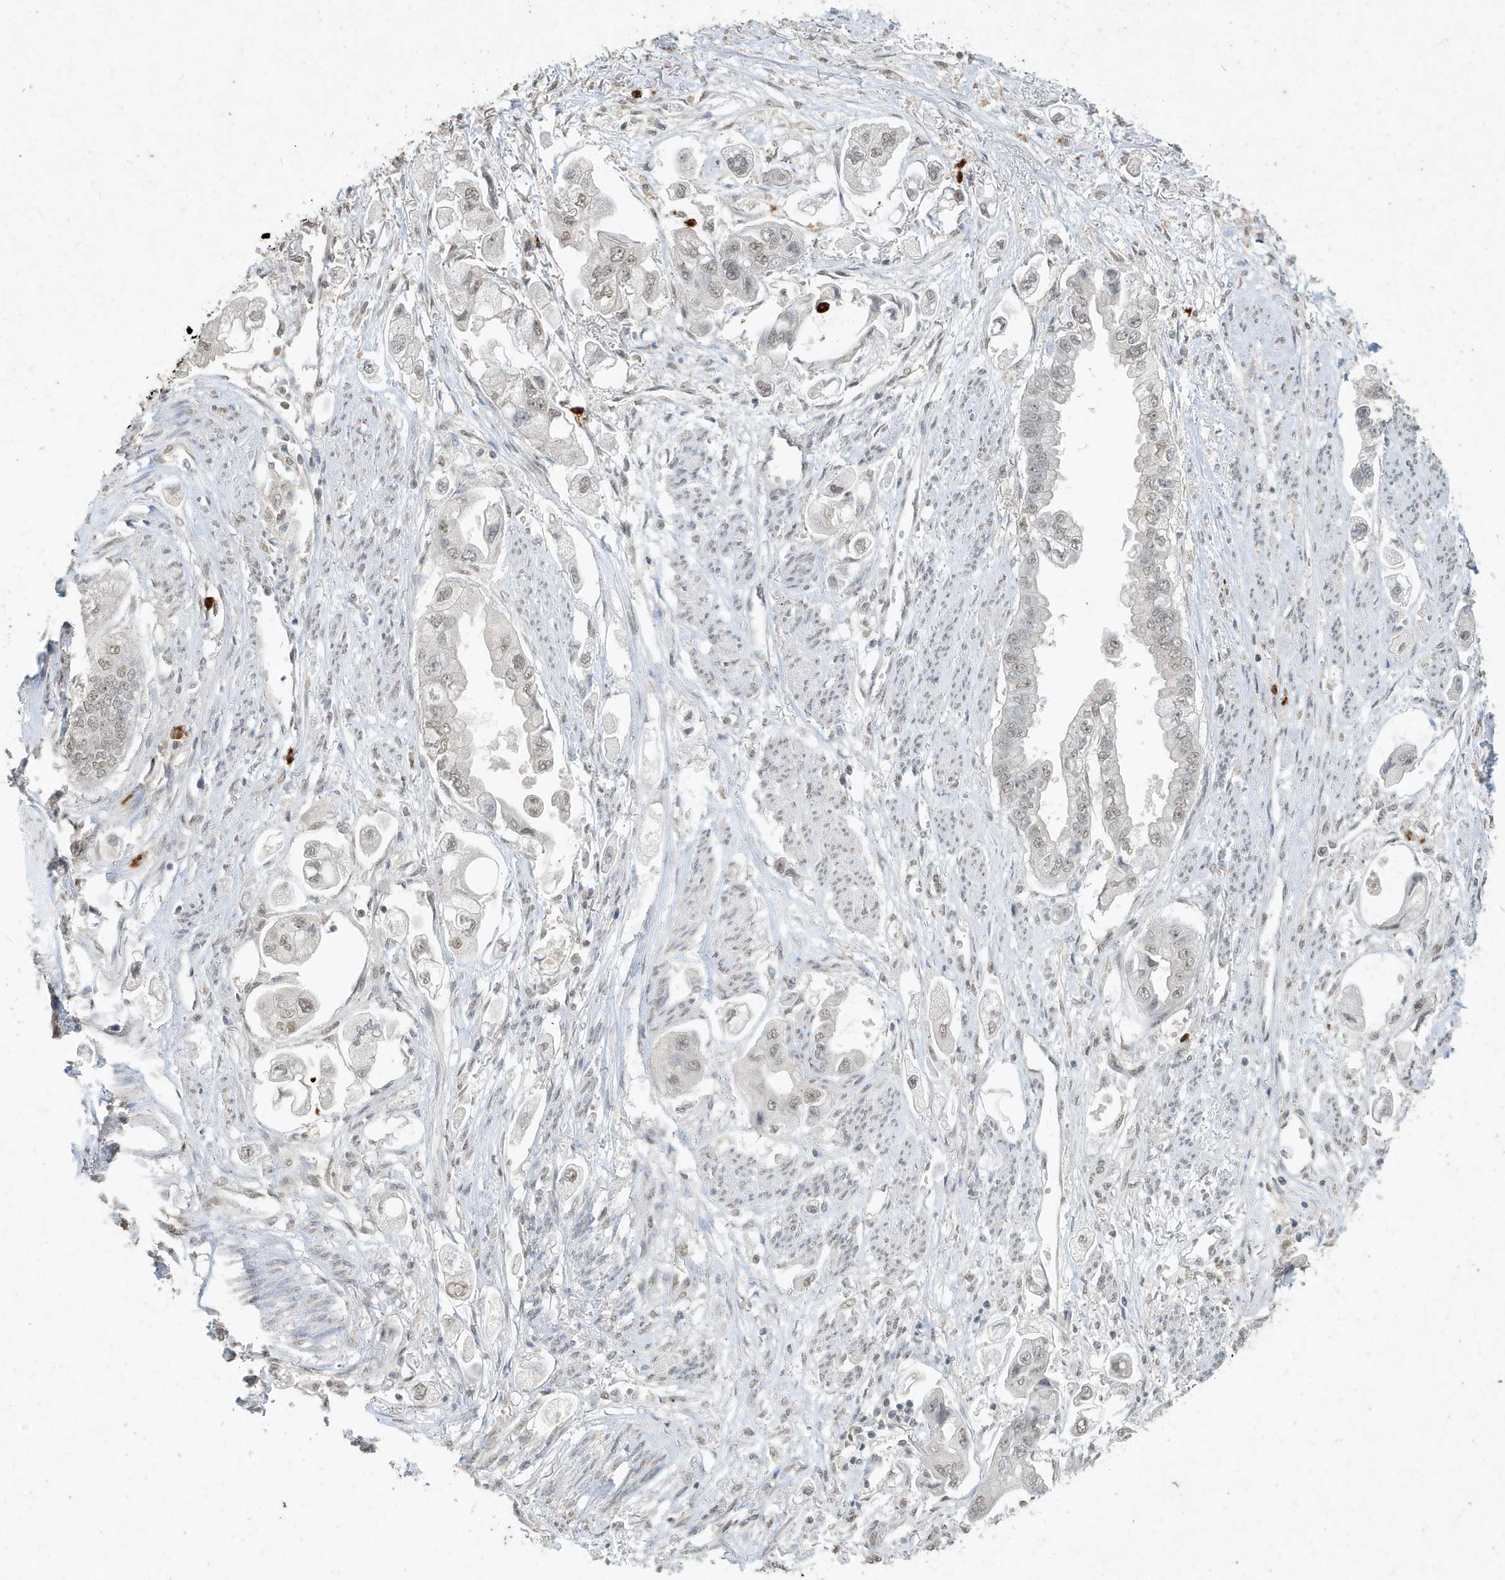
{"staining": {"intensity": "weak", "quantity": "25%-75%", "location": "nuclear"}, "tissue": "stomach cancer", "cell_type": "Tumor cells", "image_type": "cancer", "snomed": [{"axis": "morphology", "description": "Adenocarcinoma, NOS"}, {"axis": "topography", "description": "Stomach"}], "caption": "A brown stain highlights weak nuclear staining of a protein in stomach cancer tumor cells.", "gene": "DEFA1", "patient": {"sex": "male", "age": 62}}